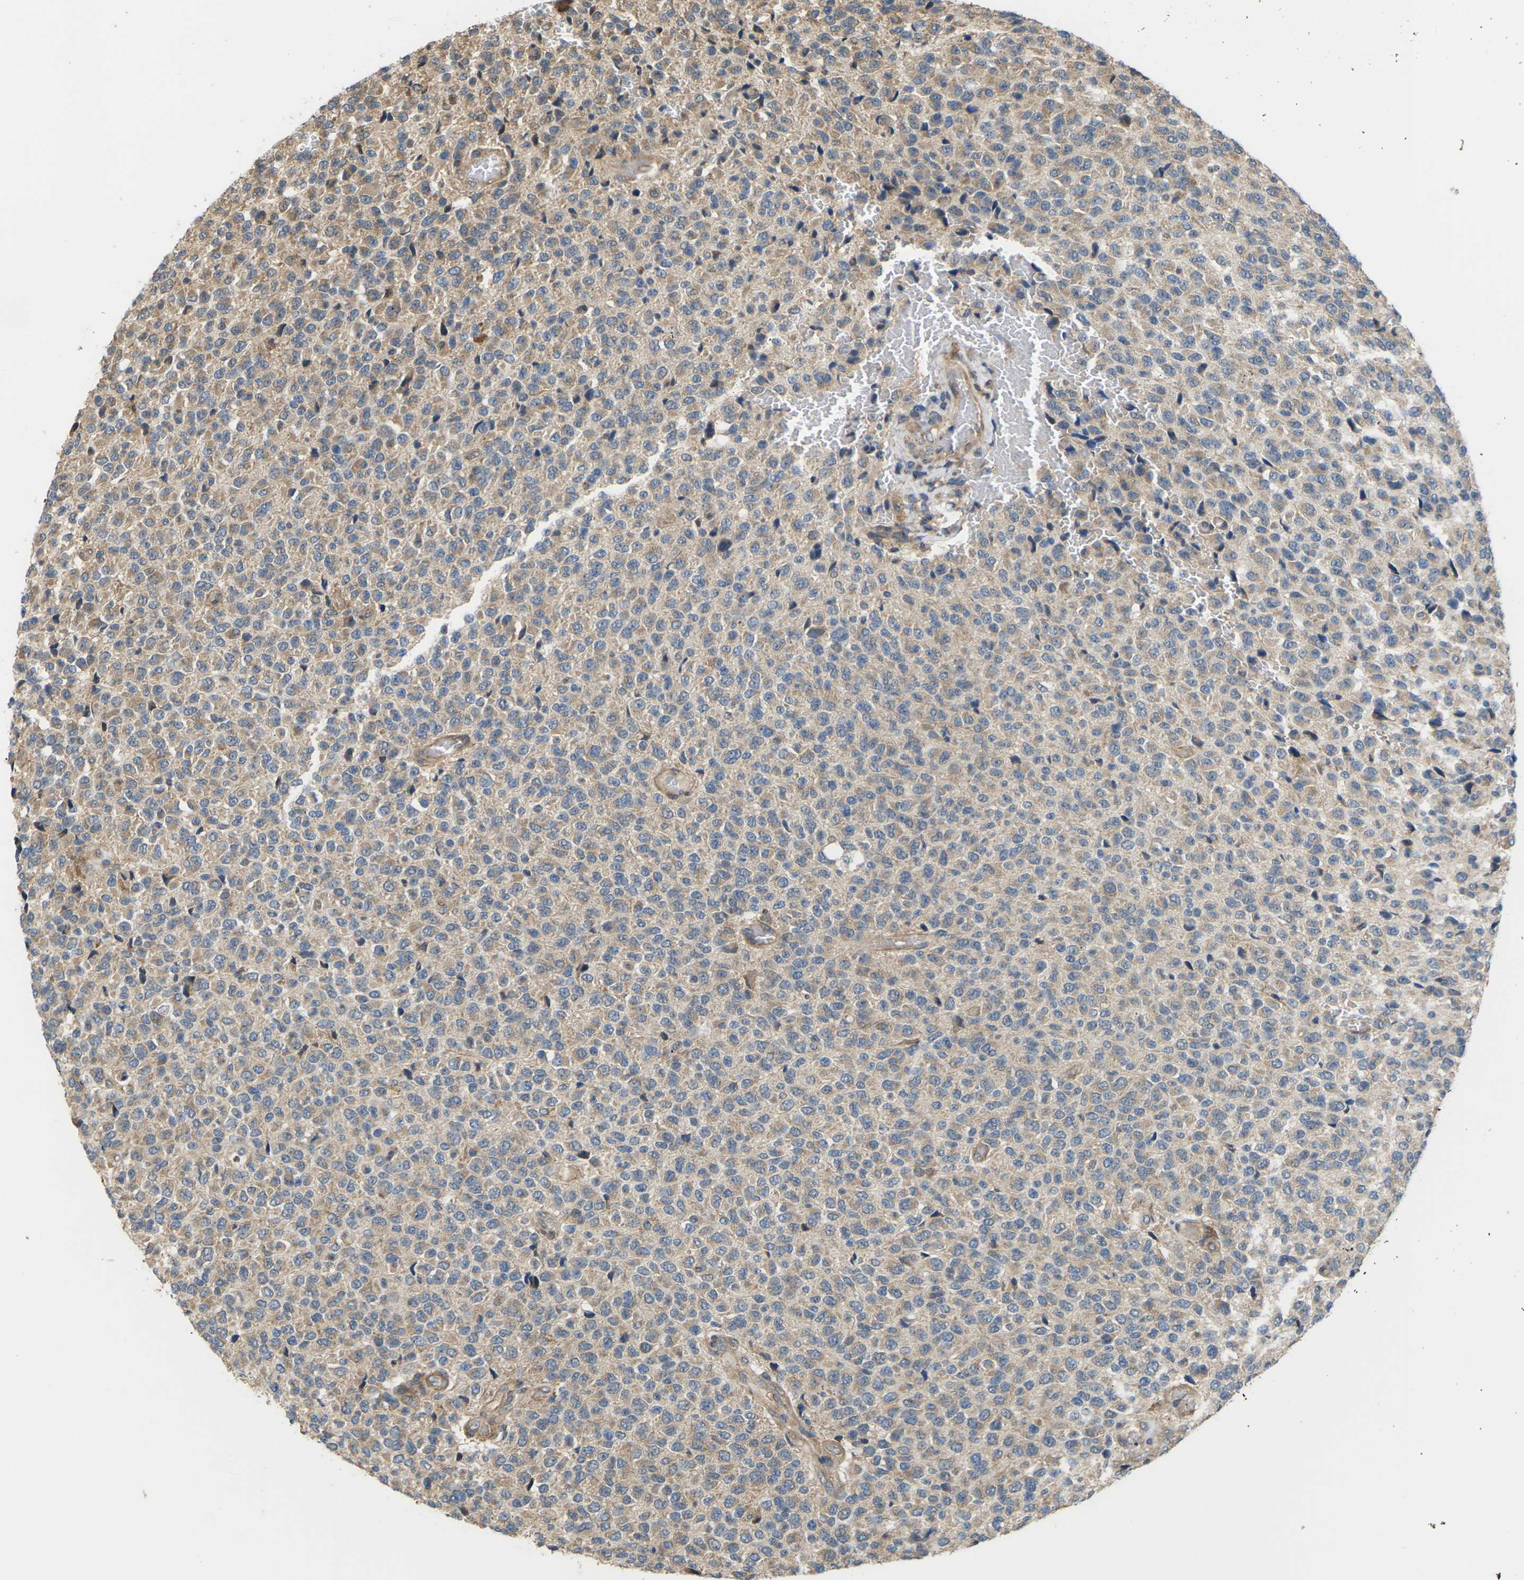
{"staining": {"intensity": "weak", "quantity": ">75%", "location": "cytoplasmic/membranous"}, "tissue": "glioma", "cell_type": "Tumor cells", "image_type": "cancer", "snomed": [{"axis": "morphology", "description": "Glioma, malignant, High grade"}, {"axis": "topography", "description": "pancreas cauda"}], "caption": "Protein expression analysis of glioma displays weak cytoplasmic/membranous expression in approximately >75% of tumor cells.", "gene": "NRAS", "patient": {"sex": "male", "age": 60}}